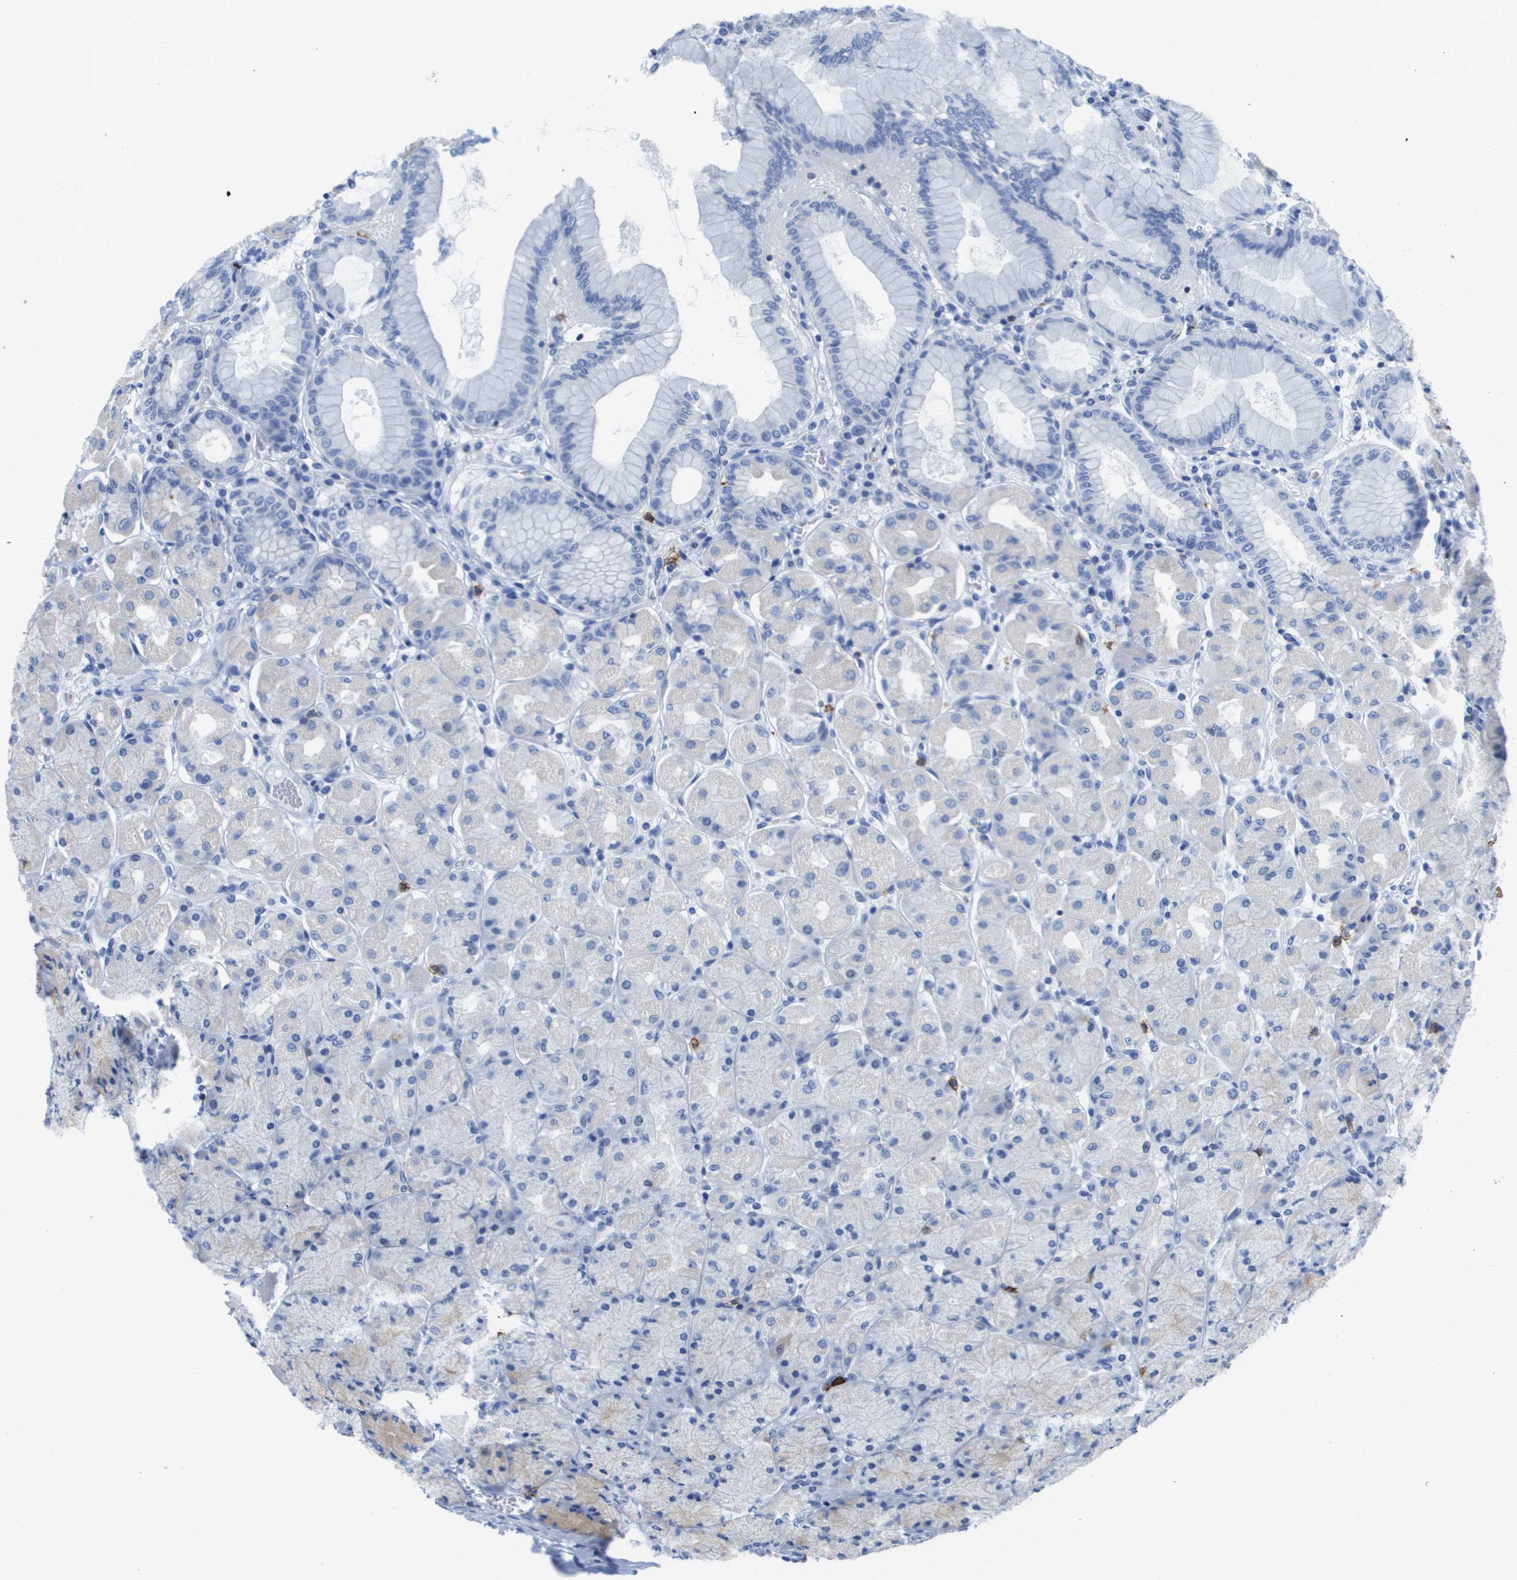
{"staining": {"intensity": "negative", "quantity": "none", "location": "none"}, "tissue": "stomach", "cell_type": "Glandular cells", "image_type": "normal", "snomed": [{"axis": "morphology", "description": "Normal tissue, NOS"}, {"axis": "topography", "description": "Stomach, upper"}], "caption": "This is a image of IHC staining of normal stomach, which shows no expression in glandular cells. (IHC, brightfield microscopy, high magnification).", "gene": "MS4A1", "patient": {"sex": "female", "age": 56}}